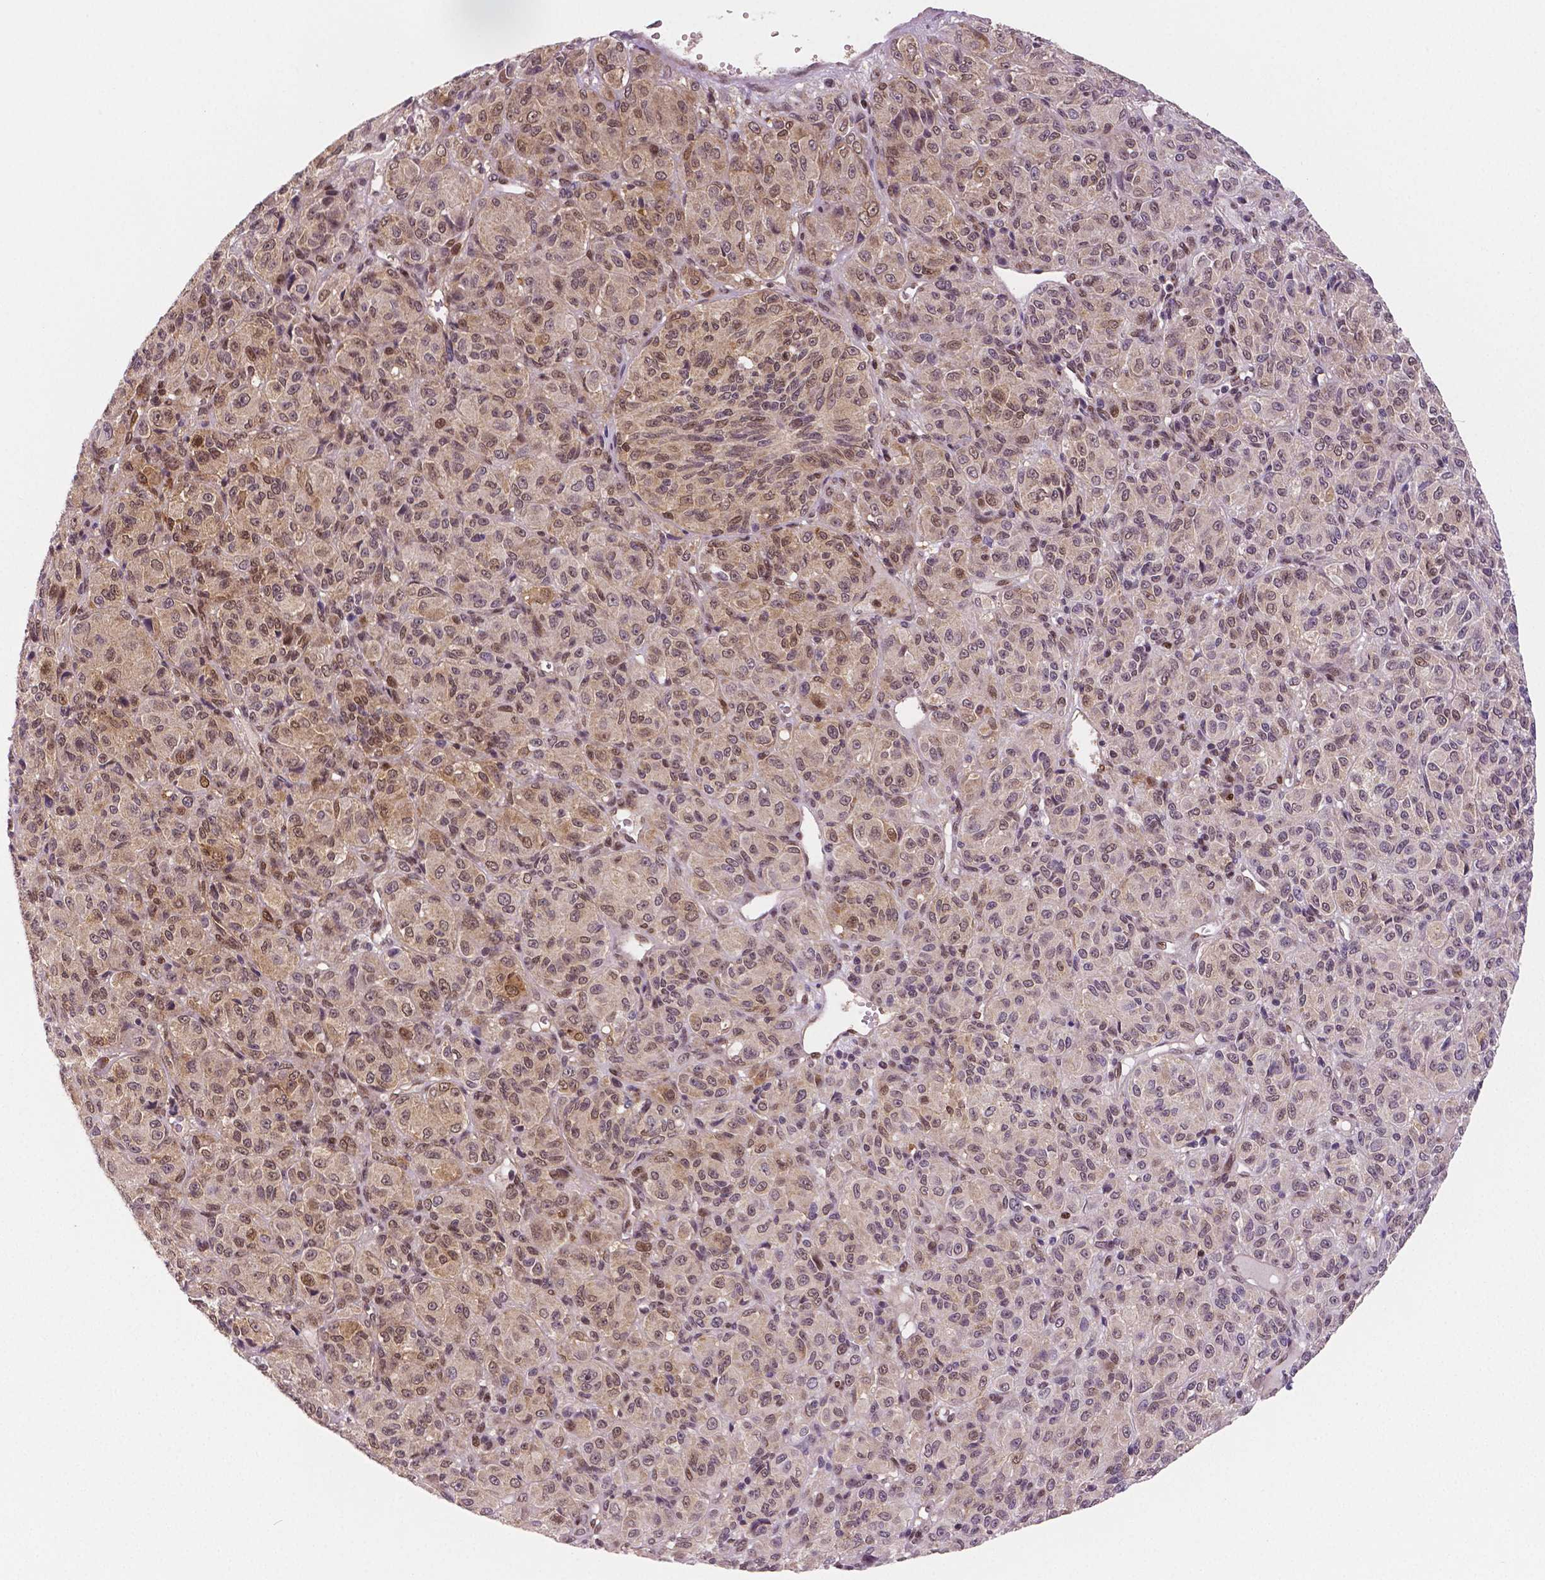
{"staining": {"intensity": "moderate", "quantity": ">75%", "location": "cytoplasmic/membranous,nuclear"}, "tissue": "melanoma", "cell_type": "Tumor cells", "image_type": "cancer", "snomed": [{"axis": "morphology", "description": "Malignant melanoma, Metastatic site"}, {"axis": "topography", "description": "Brain"}], "caption": "Protein staining of melanoma tissue reveals moderate cytoplasmic/membranous and nuclear positivity in about >75% of tumor cells.", "gene": "STAT3", "patient": {"sex": "female", "age": 56}}